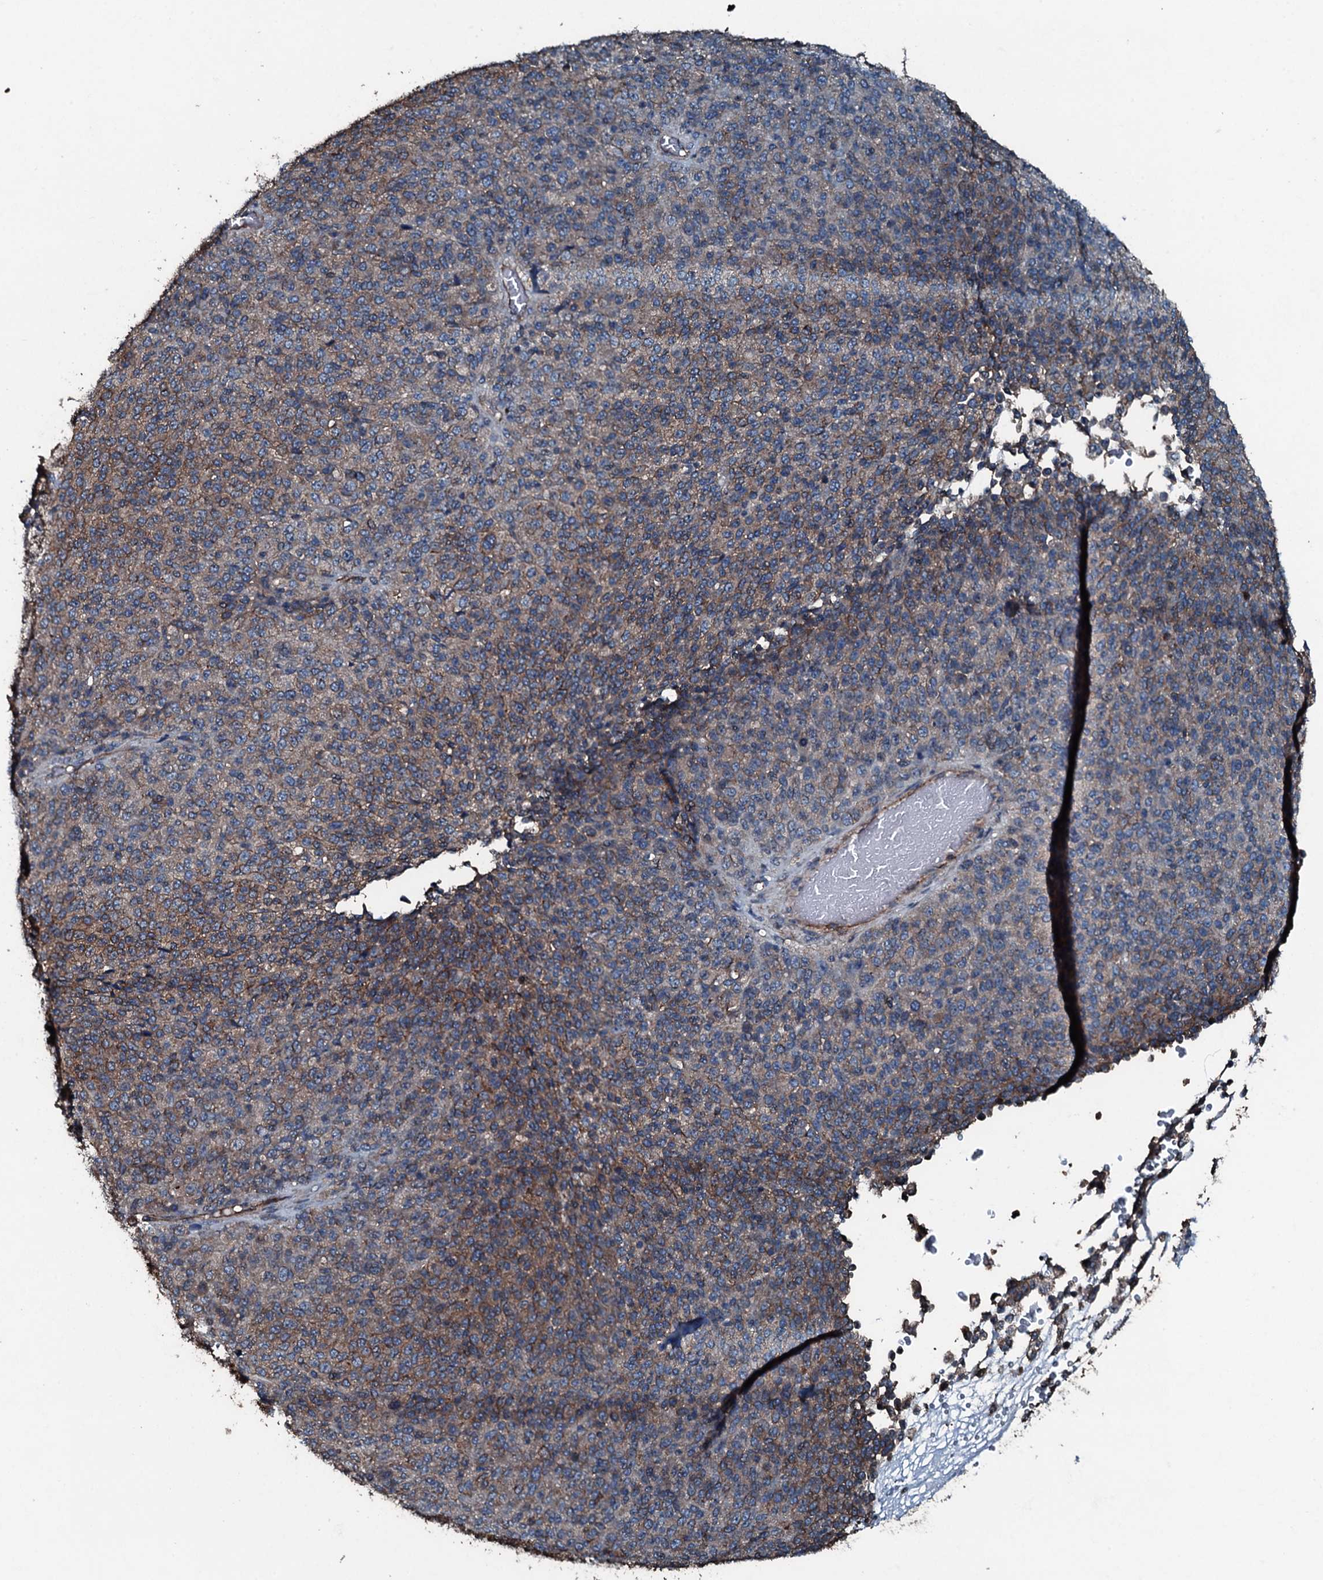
{"staining": {"intensity": "moderate", "quantity": "25%-75%", "location": "cytoplasmic/membranous"}, "tissue": "melanoma", "cell_type": "Tumor cells", "image_type": "cancer", "snomed": [{"axis": "morphology", "description": "Malignant melanoma, Metastatic site"}, {"axis": "topography", "description": "Brain"}], "caption": "The micrograph exhibits staining of melanoma, revealing moderate cytoplasmic/membranous protein positivity (brown color) within tumor cells.", "gene": "SLC25A38", "patient": {"sex": "female", "age": 56}}